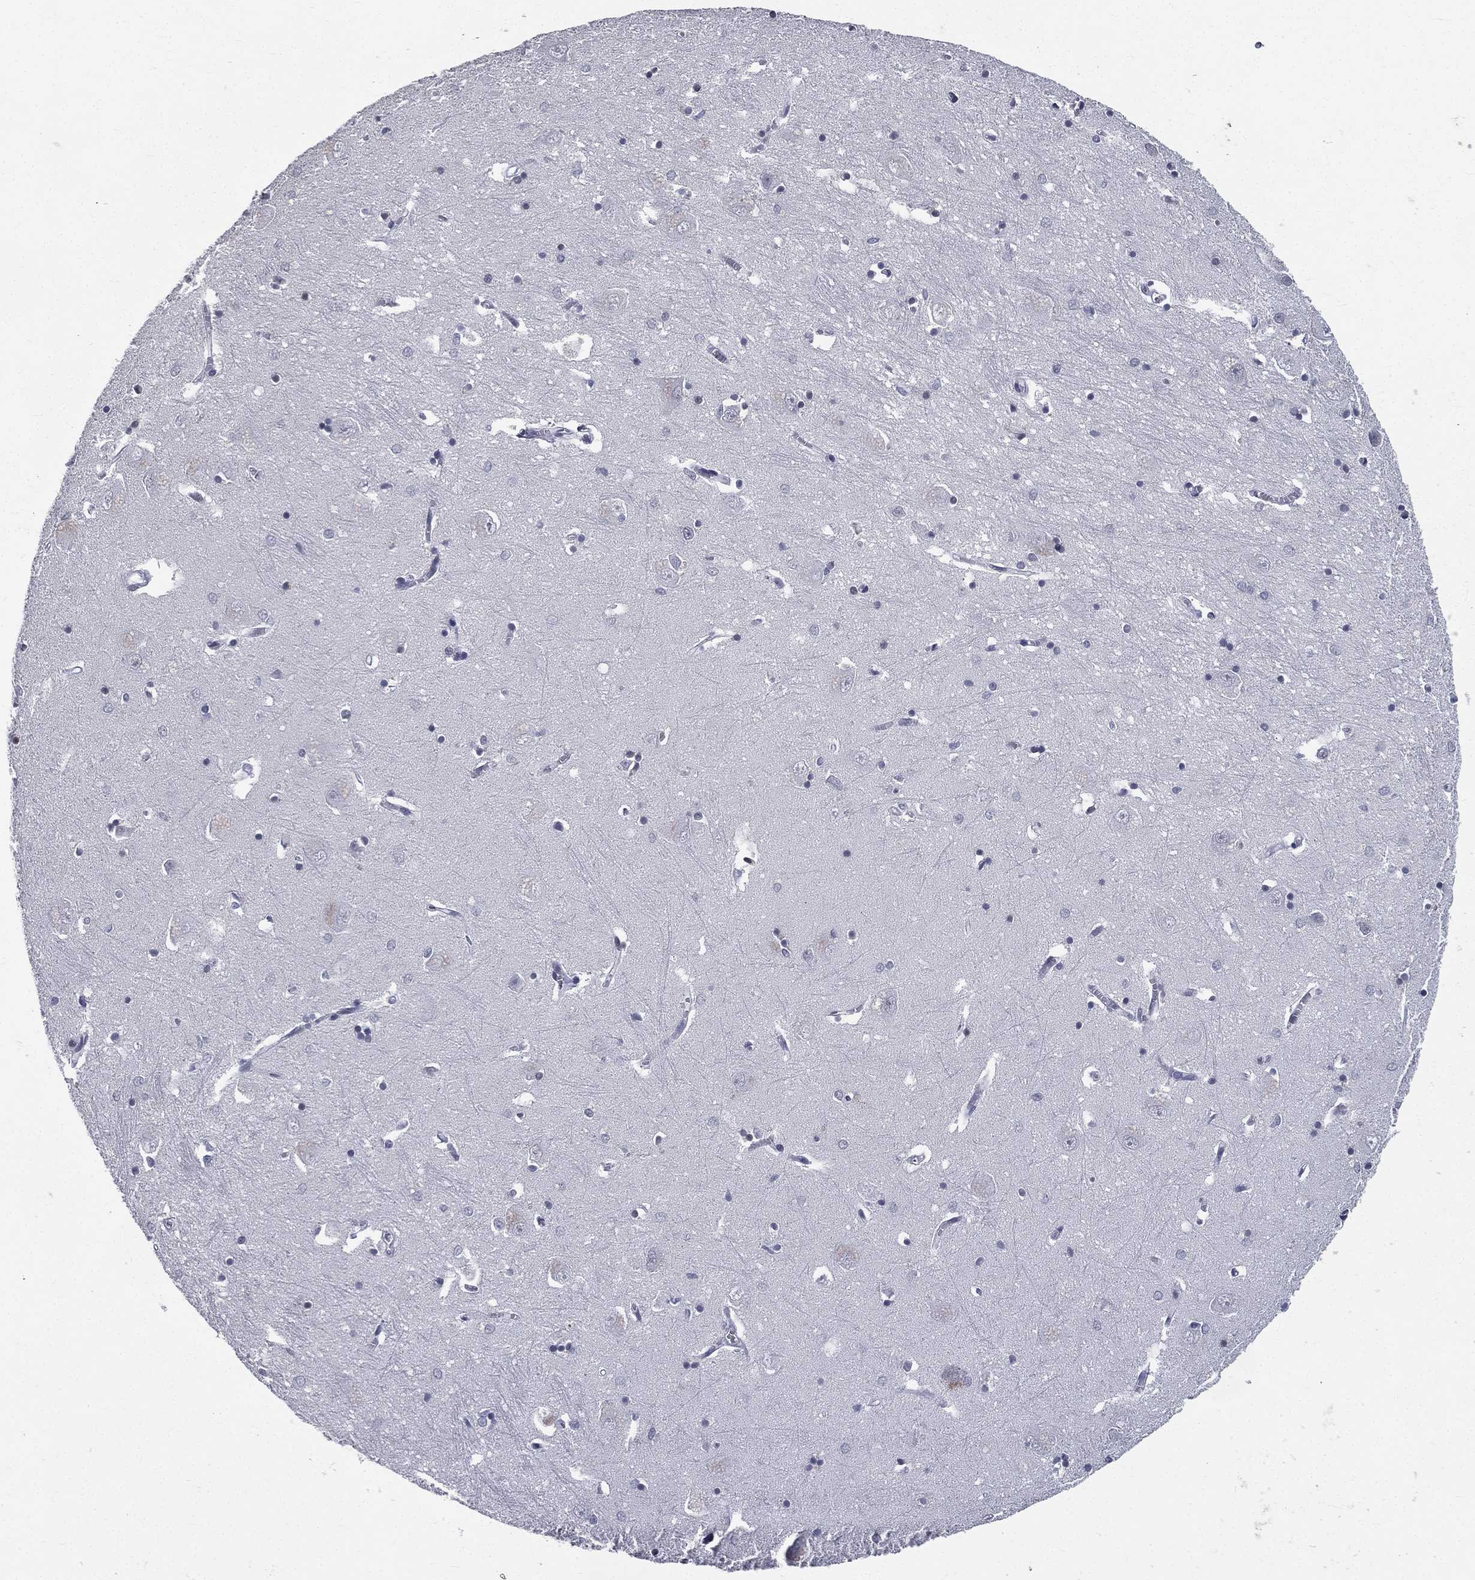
{"staining": {"intensity": "negative", "quantity": "none", "location": "none"}, "tissue": "caudate", "cell_type": "Glial cells", "image_type": "normal", "snomed": [{"axis": "morphology", "description": "Normal tissue, NOS"}, {"axis": "topography", "description": "Lateral ventricle wall"}], "caption": "Photomicrograph shows no significant protein positivity in glial cells of benign caudate. (DAB immunohistochemistry, high magnification).", "gene": "IFT27", "patient": {"sex": "male", "age": 54}}